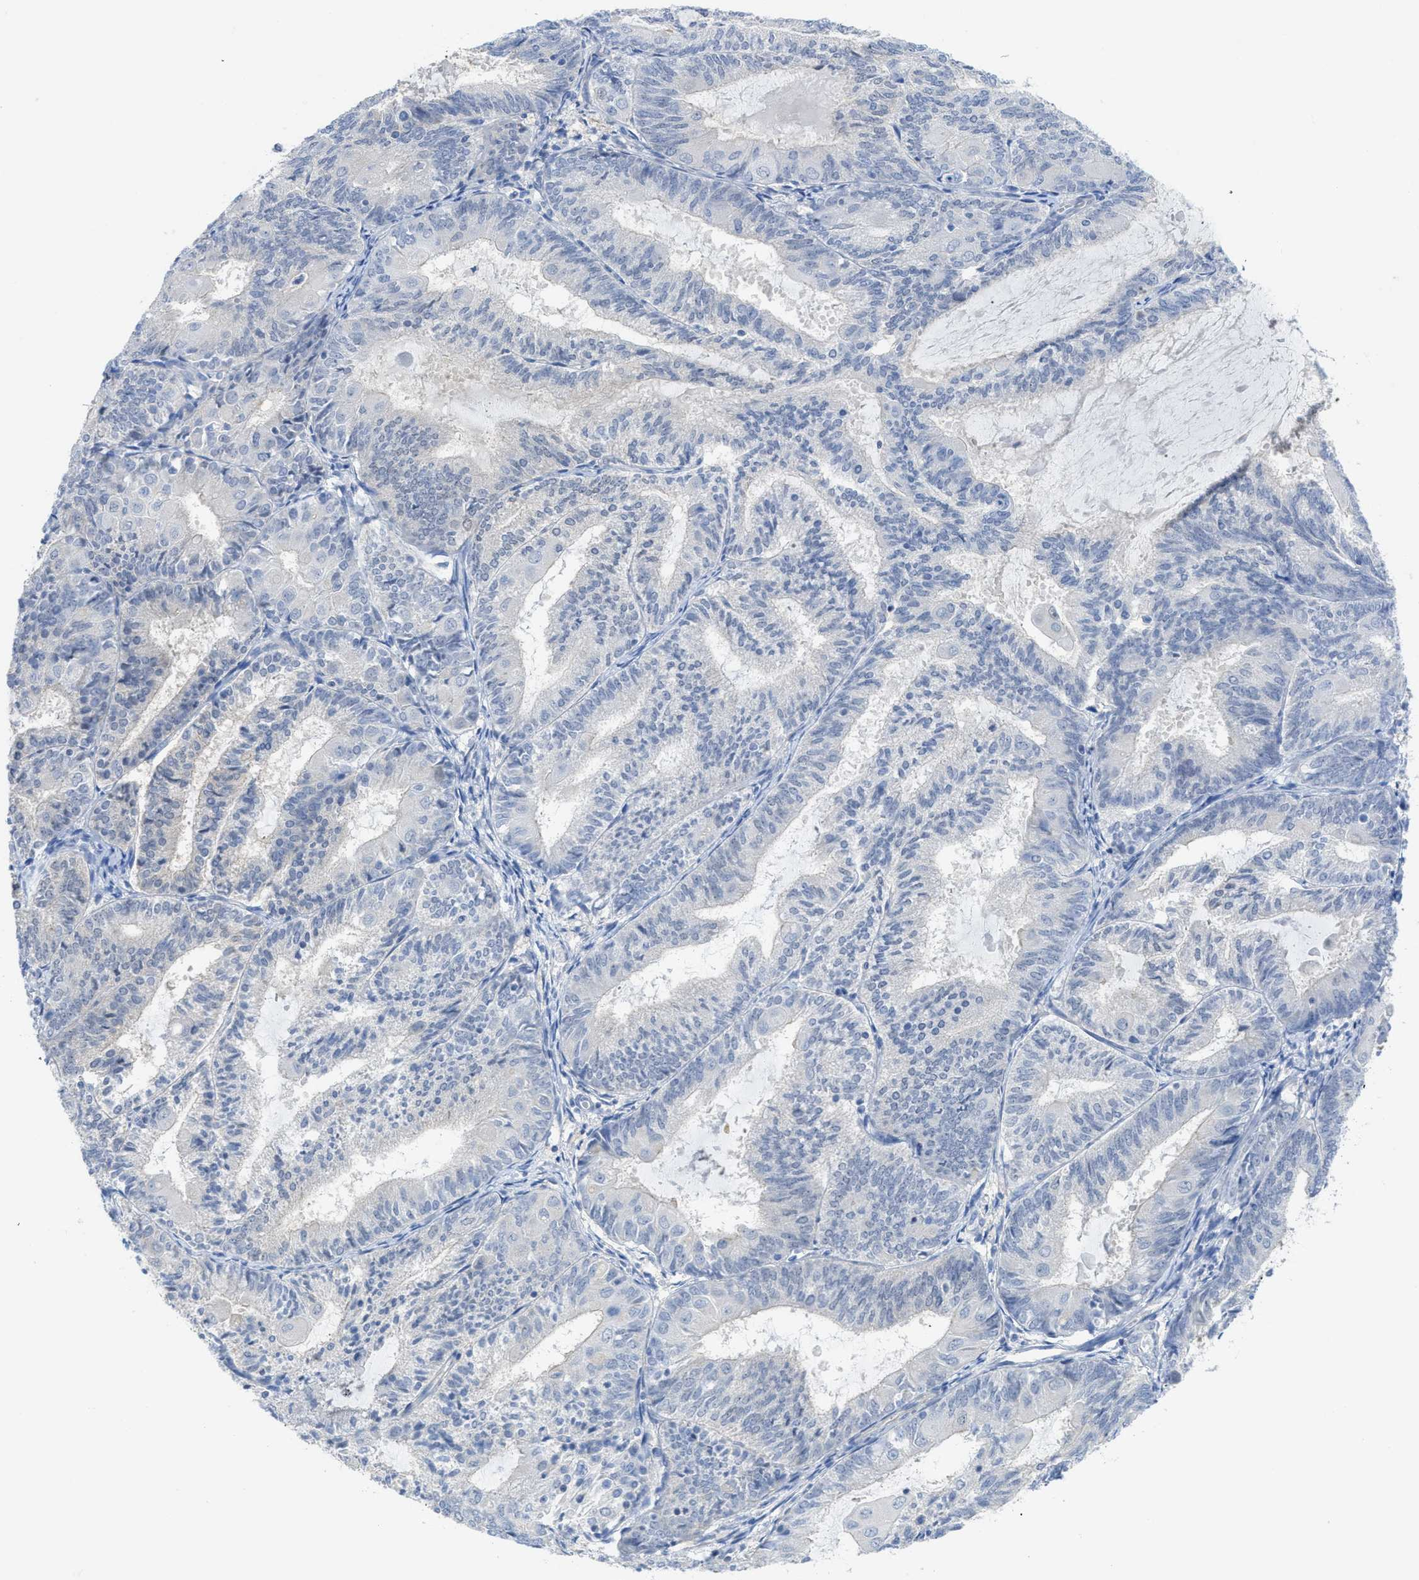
{"staining": {"intensity": "negative", "quantity": "none", "location": "none"}, "tissue": "endometrial cancer", "cell_type": "Tumor cells", "image_type": "cancer", "snomed": [{"axis": "morphology", "description": "Adenocarcinoma, NOS"}, {"axis": "topography", "description": "Endometrium"}], "caption": "DAB immunohistochemical staining of human endometrial cancer displays no significant staining in tumor cells.", "gene": "MYL3", "patient": {"sex": "female", "age": 81}}